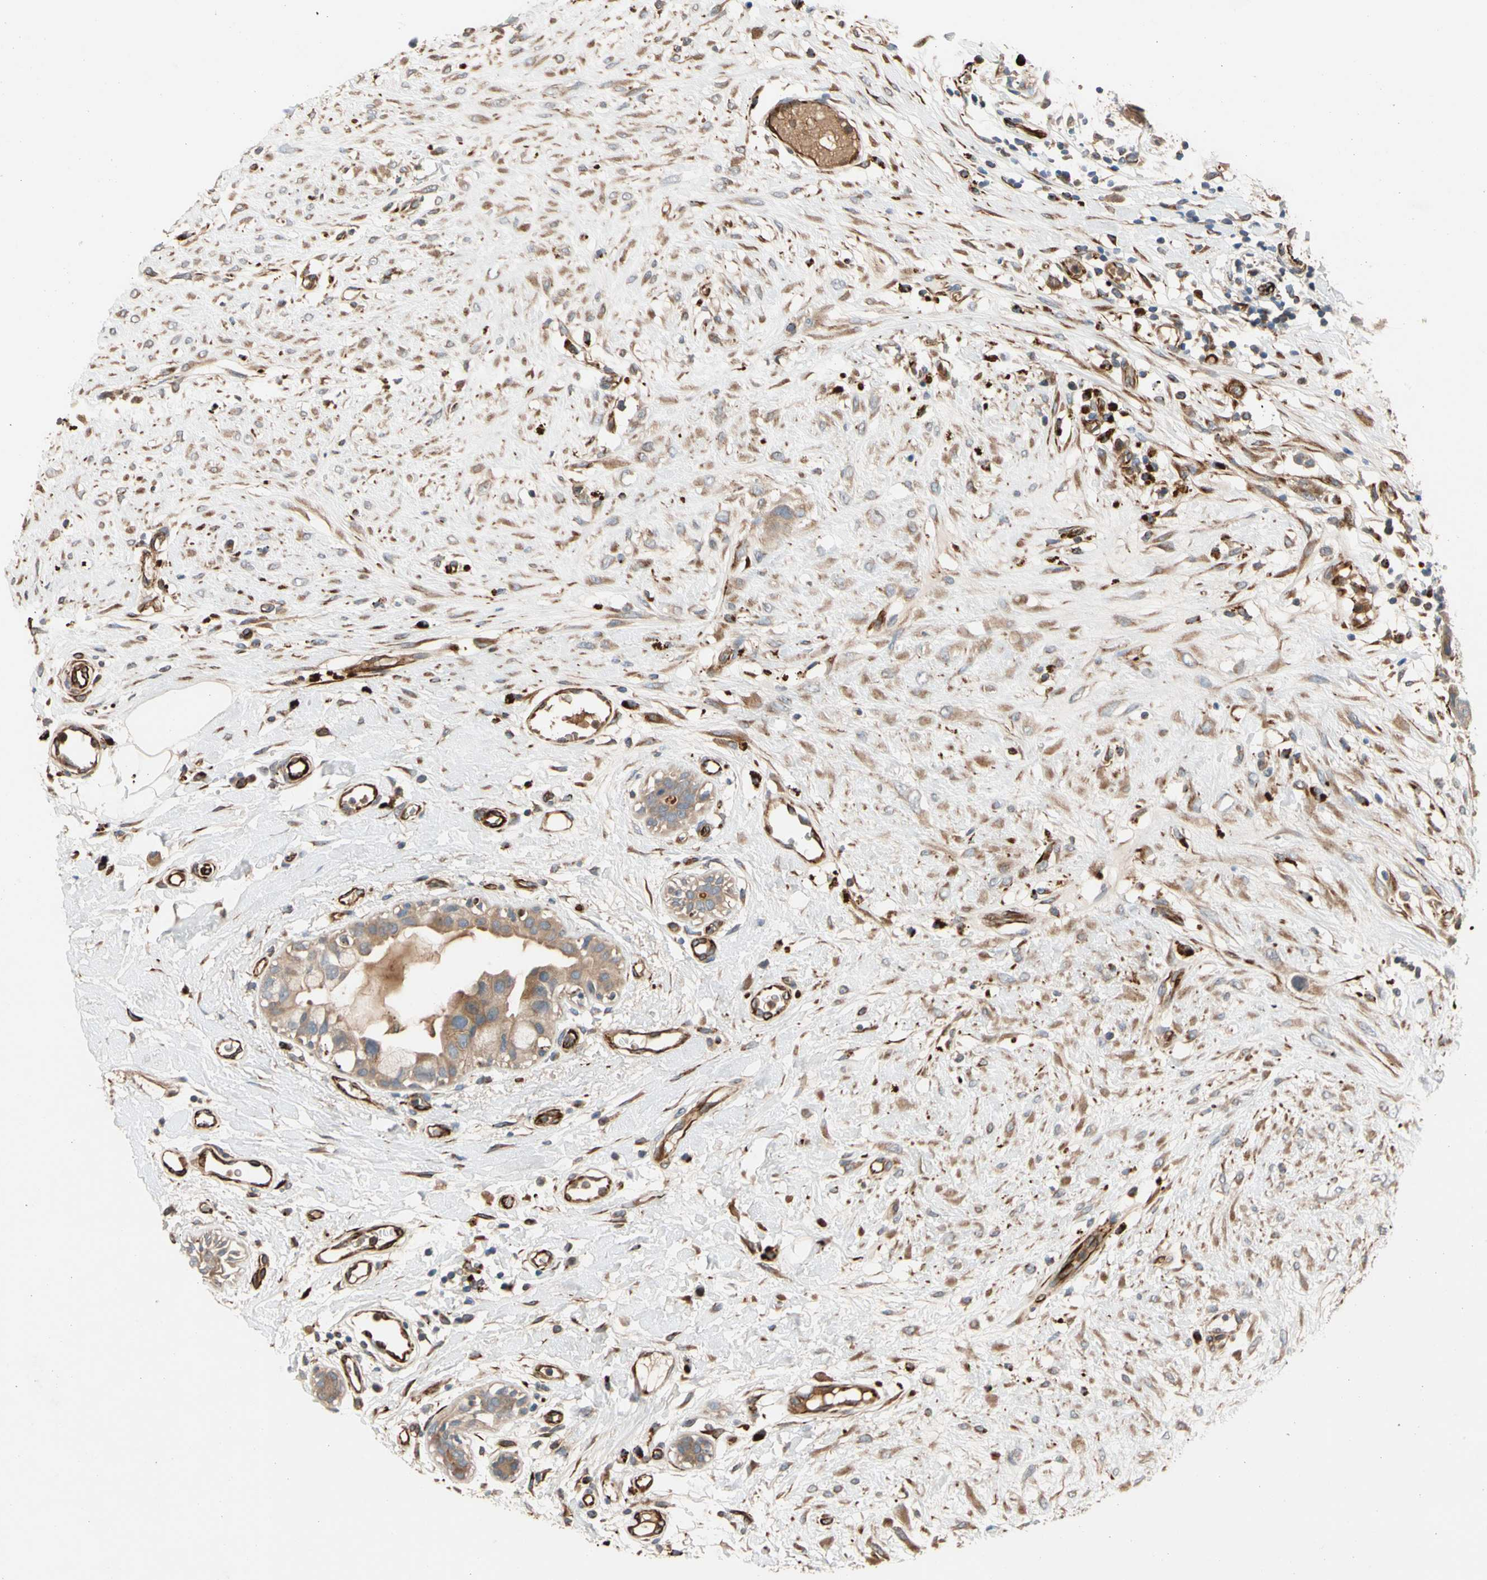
{"staining": {"intensity": "moderate", "quantity": ">75%", "location": "cytoplasmic/membranous"}, "tissue": "breast cancer", "cell_type": "Tumor cells", "image_type": "cancer", "snomed": [{"axis": "morphology", "description": "Duct carcinoma"}, {"axis": "topography", "description": "Breast"}], "caption": "The photomicrograph displays a brown stain indicating the presence of a protein in the cytoplasmic/membranous of tumor cells in breast cancer (intraductal carcinoma).", "gene": "FGD6", "patient": {"sex": "female", "age": 40}}